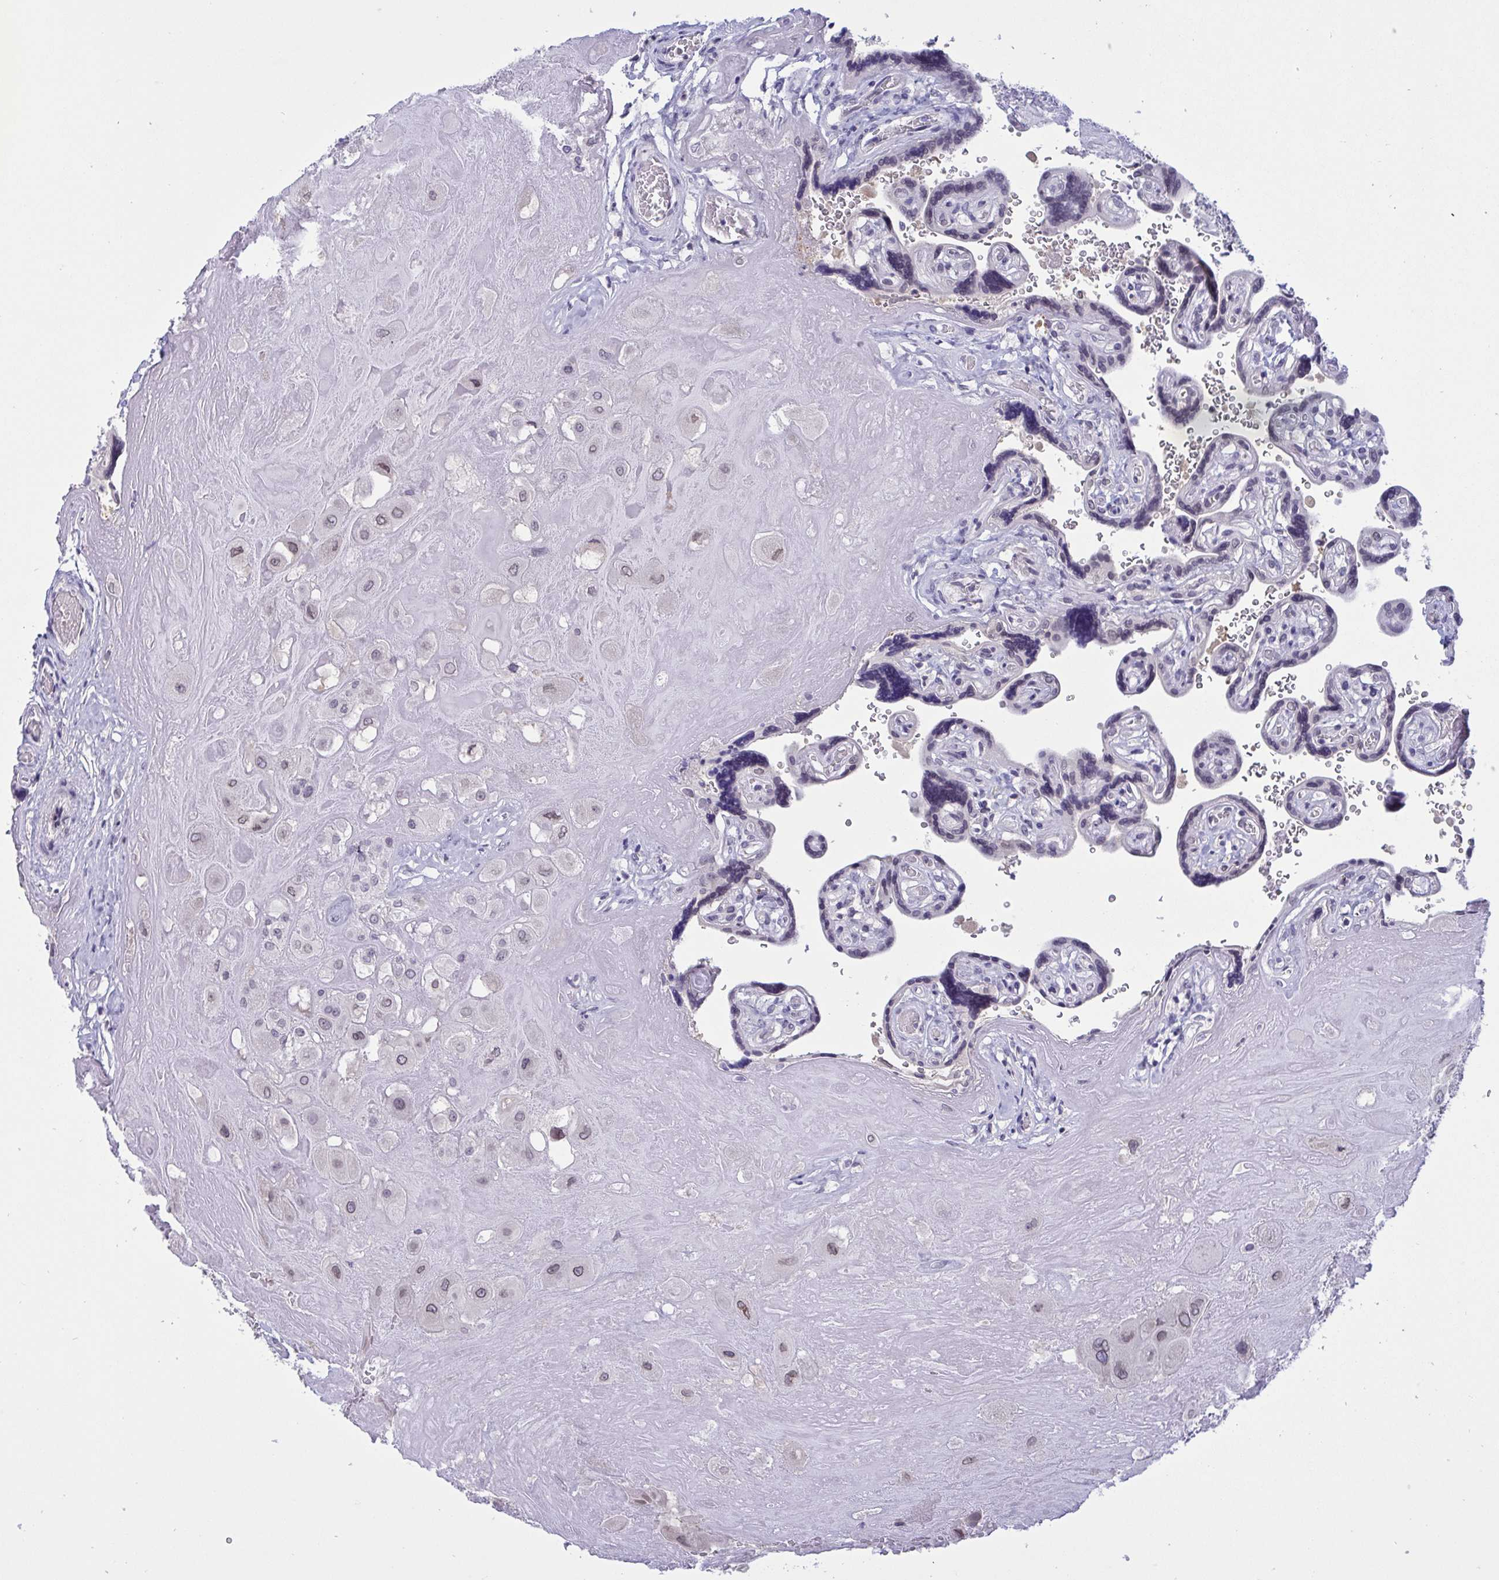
{"staining": {"intensity": "negative", "quantity": "none", "location": "none"}, "tissue": "placenta", "cell_type": "Decidual cells", "image_type": "normal", "snomed": [{"axis": "morphology", "description": "Normal tissue, NOS"}, {"axis": "topography", "description": "Placenta"}], "caption": "Human placenta stained for a protein using immunohistochemistry displays no expression in decidual cells.", "gene": "SERPINB13", "patient": {"sex": "female", "age": 32}}